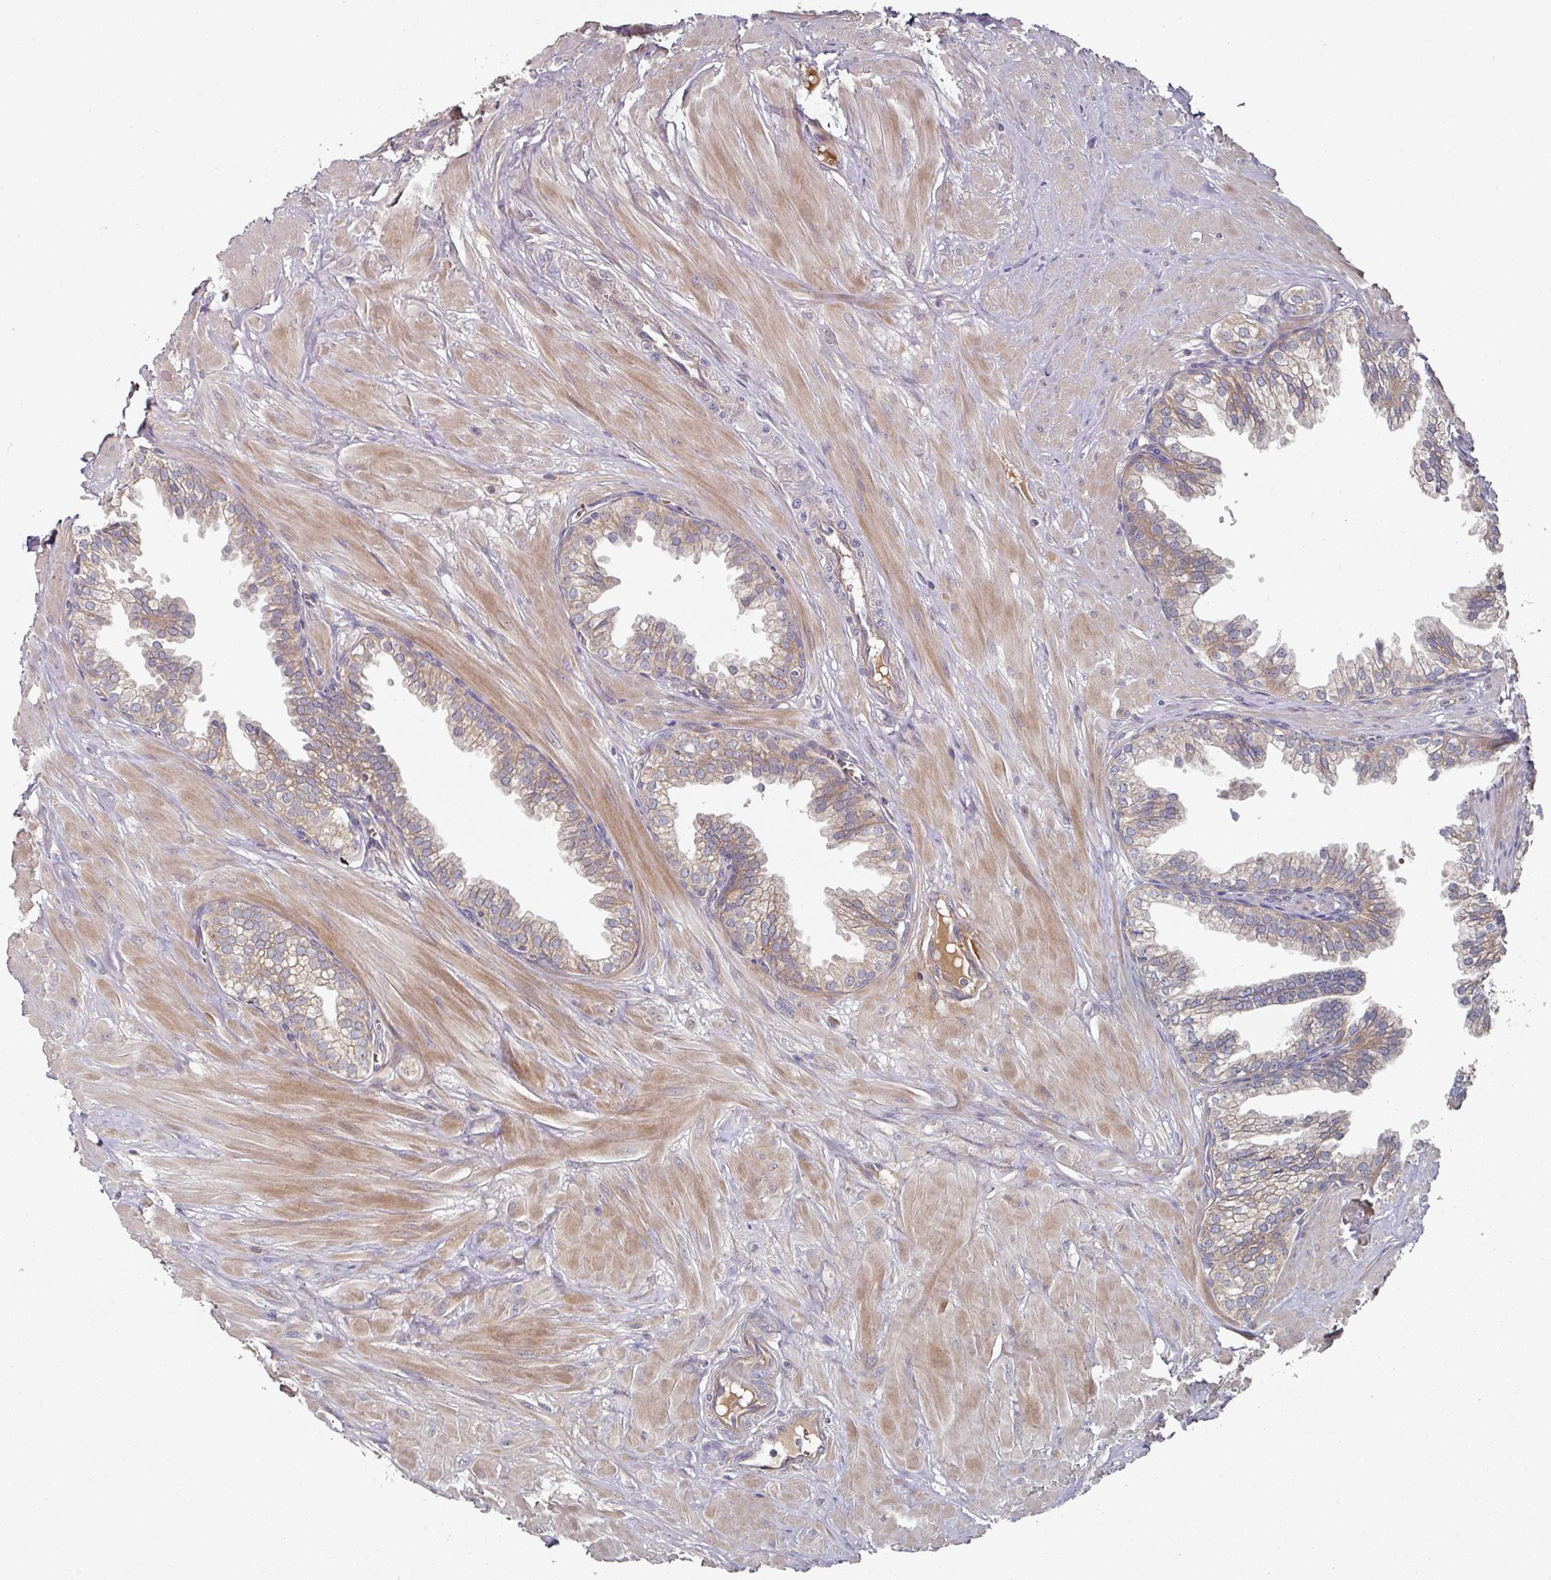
{"staining": {"intensity": "weak", "quantity": "25%-75%", "location": "cytoplasmic/membranous"}, "tissue": "prostate", "cell_type": "Glandular cells", "image_type": "normal", "snomed": [{"axis": "morphology", "description": "Normal tissue, NOS"}, {"axis": "topography", "description": "Prostate"}, {"axis": "topography", "description": "Peripheral nerve tissue"}], "caption": "Protein analysis of normal prostate exhibits weak cytoplasmic/membranous positivity in approximately 25%-75% of glandular cells. The protein of interest is stained brown, and the nuclei are stained in blue (DAB IHC with brightfield microscopy, high magnification).", "gene": "DNAJC7", "patient": {"sex": "male", "age": 55}}